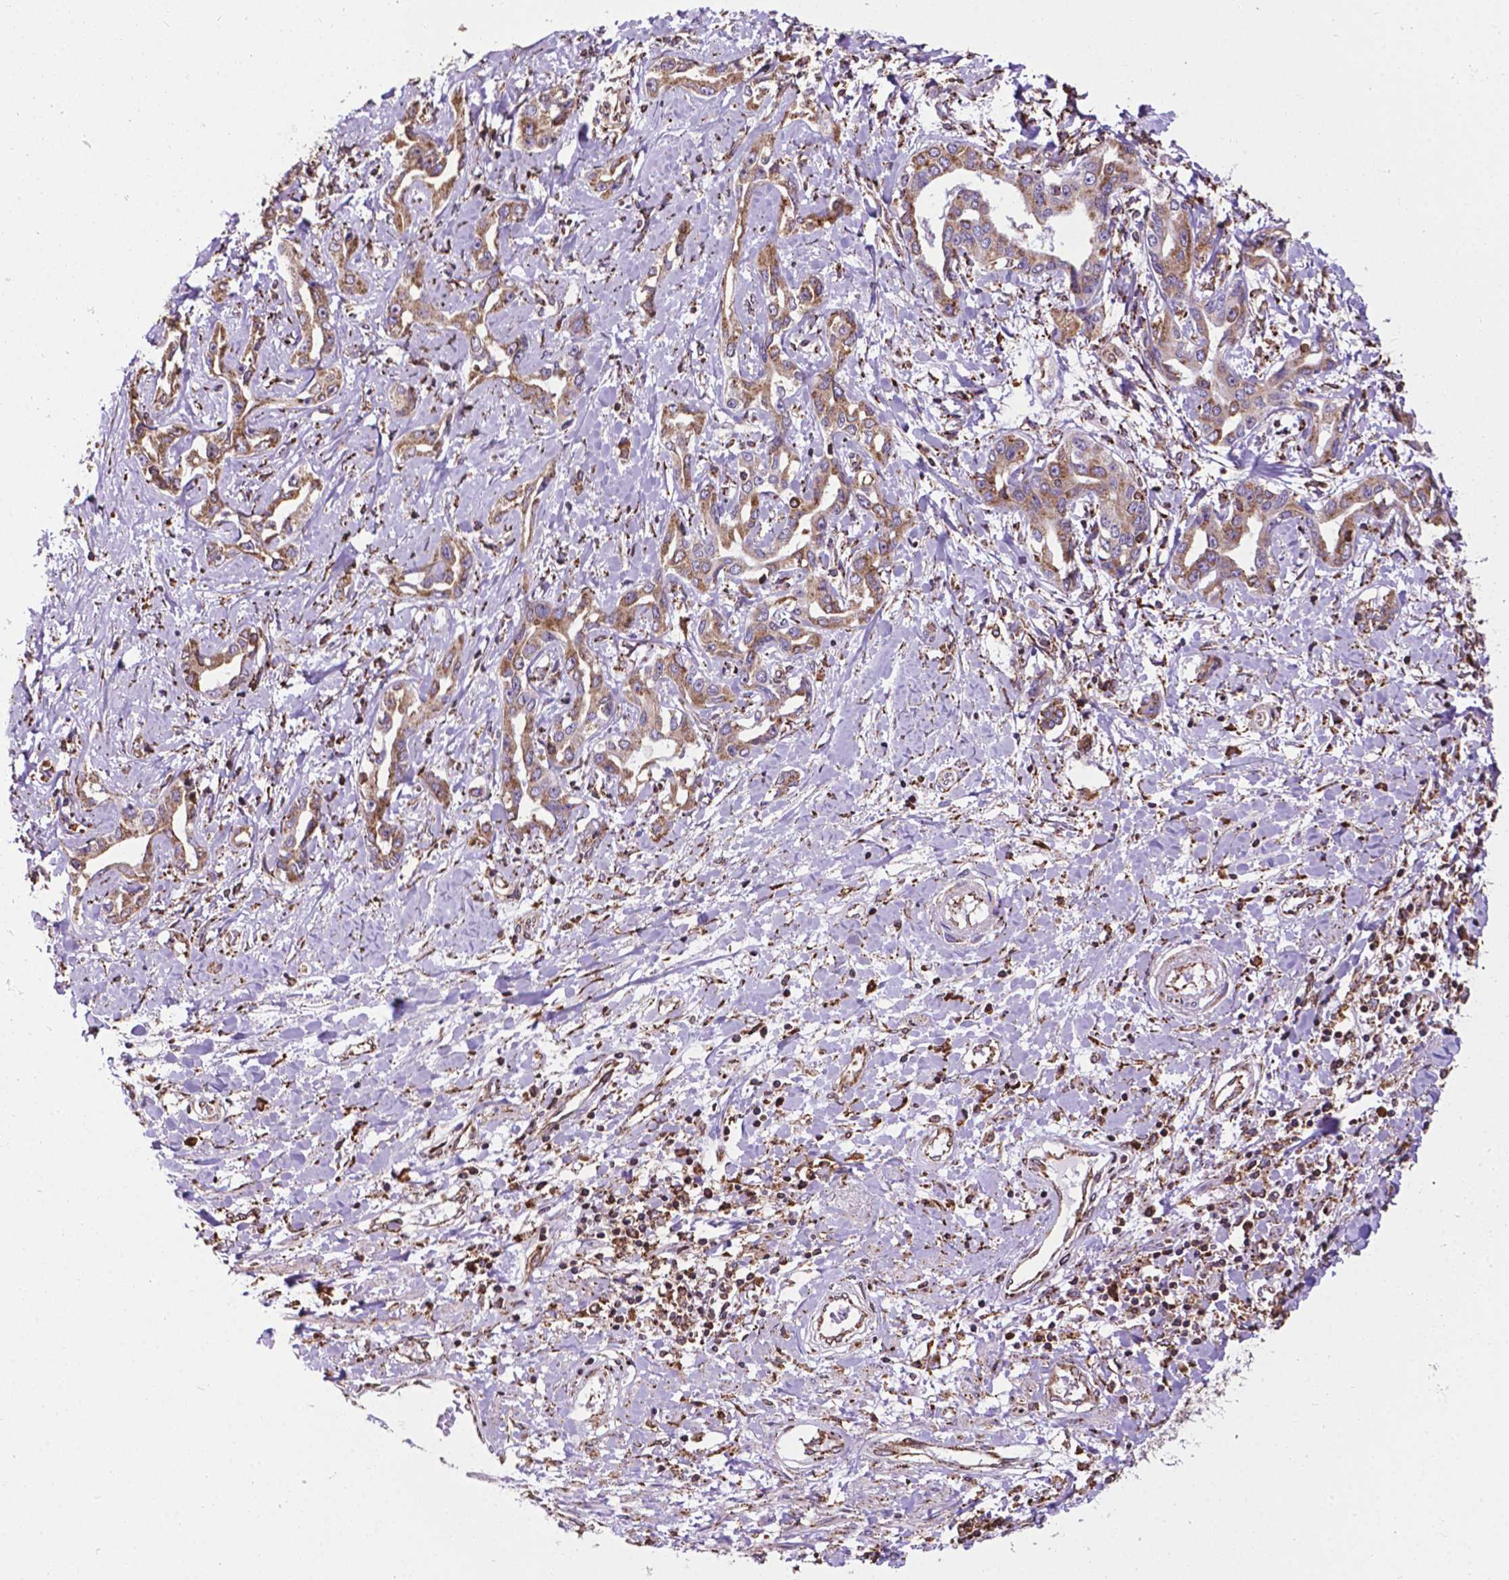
{"staining": {"intensity": "weak", "quantity": "<25%", "location": "cytoplasmic/membranous"}, "tissue": "liver cancer", "cell_type": "Tumor cells", "image_type": "cancer", "snomed": [{"axis": "morphology", "description": "Cholangiocarcinoma"}, {"axis": "topography", "description": "Liver"}], "caption": "Immunohistochemistry (IHC) histopathology image of neoplastic tissue: human liver cholangiocarcinoma stained with DAB (3,3'-diaminobenzidine) displays no significant protein staining in tumor cells.", "gene": "GANAB", "patient": {"sex": "male", "age": 59}}